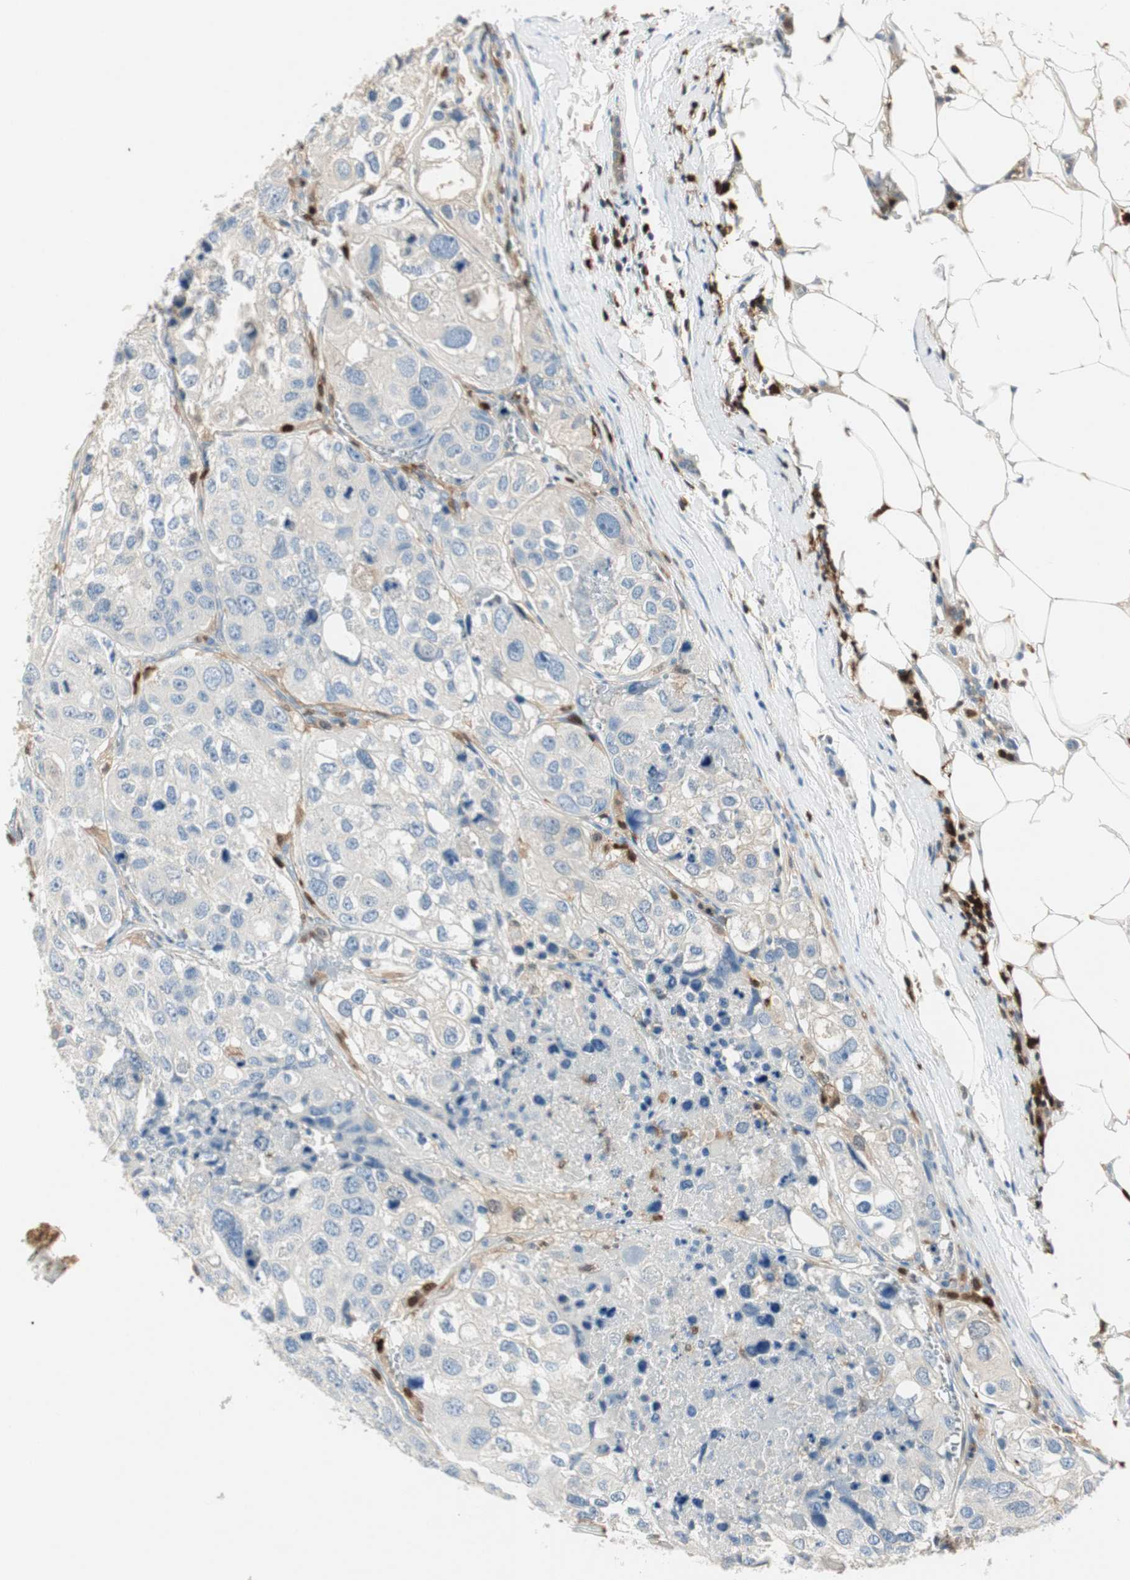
{"staining": {"intensity": "negative", "quantity": "none", "location": "none"}, "tissue": "urothelial cancer", "cell_type": "Tumor cells", "image_type": "cancer", "snomed": [{"axis": "morphology", "description": "Urothelial carcinoma, High grade"}, {"axis": "topography", "description": "Lymph node"}, {"axis": "topography", "description": "Urinary bladder"}], "caption": "Image shows no significant protein positivity in tumor cells of urothelial cancer.", "gene": "COTL1", "patient": {"sex": "male", "age": 51}}